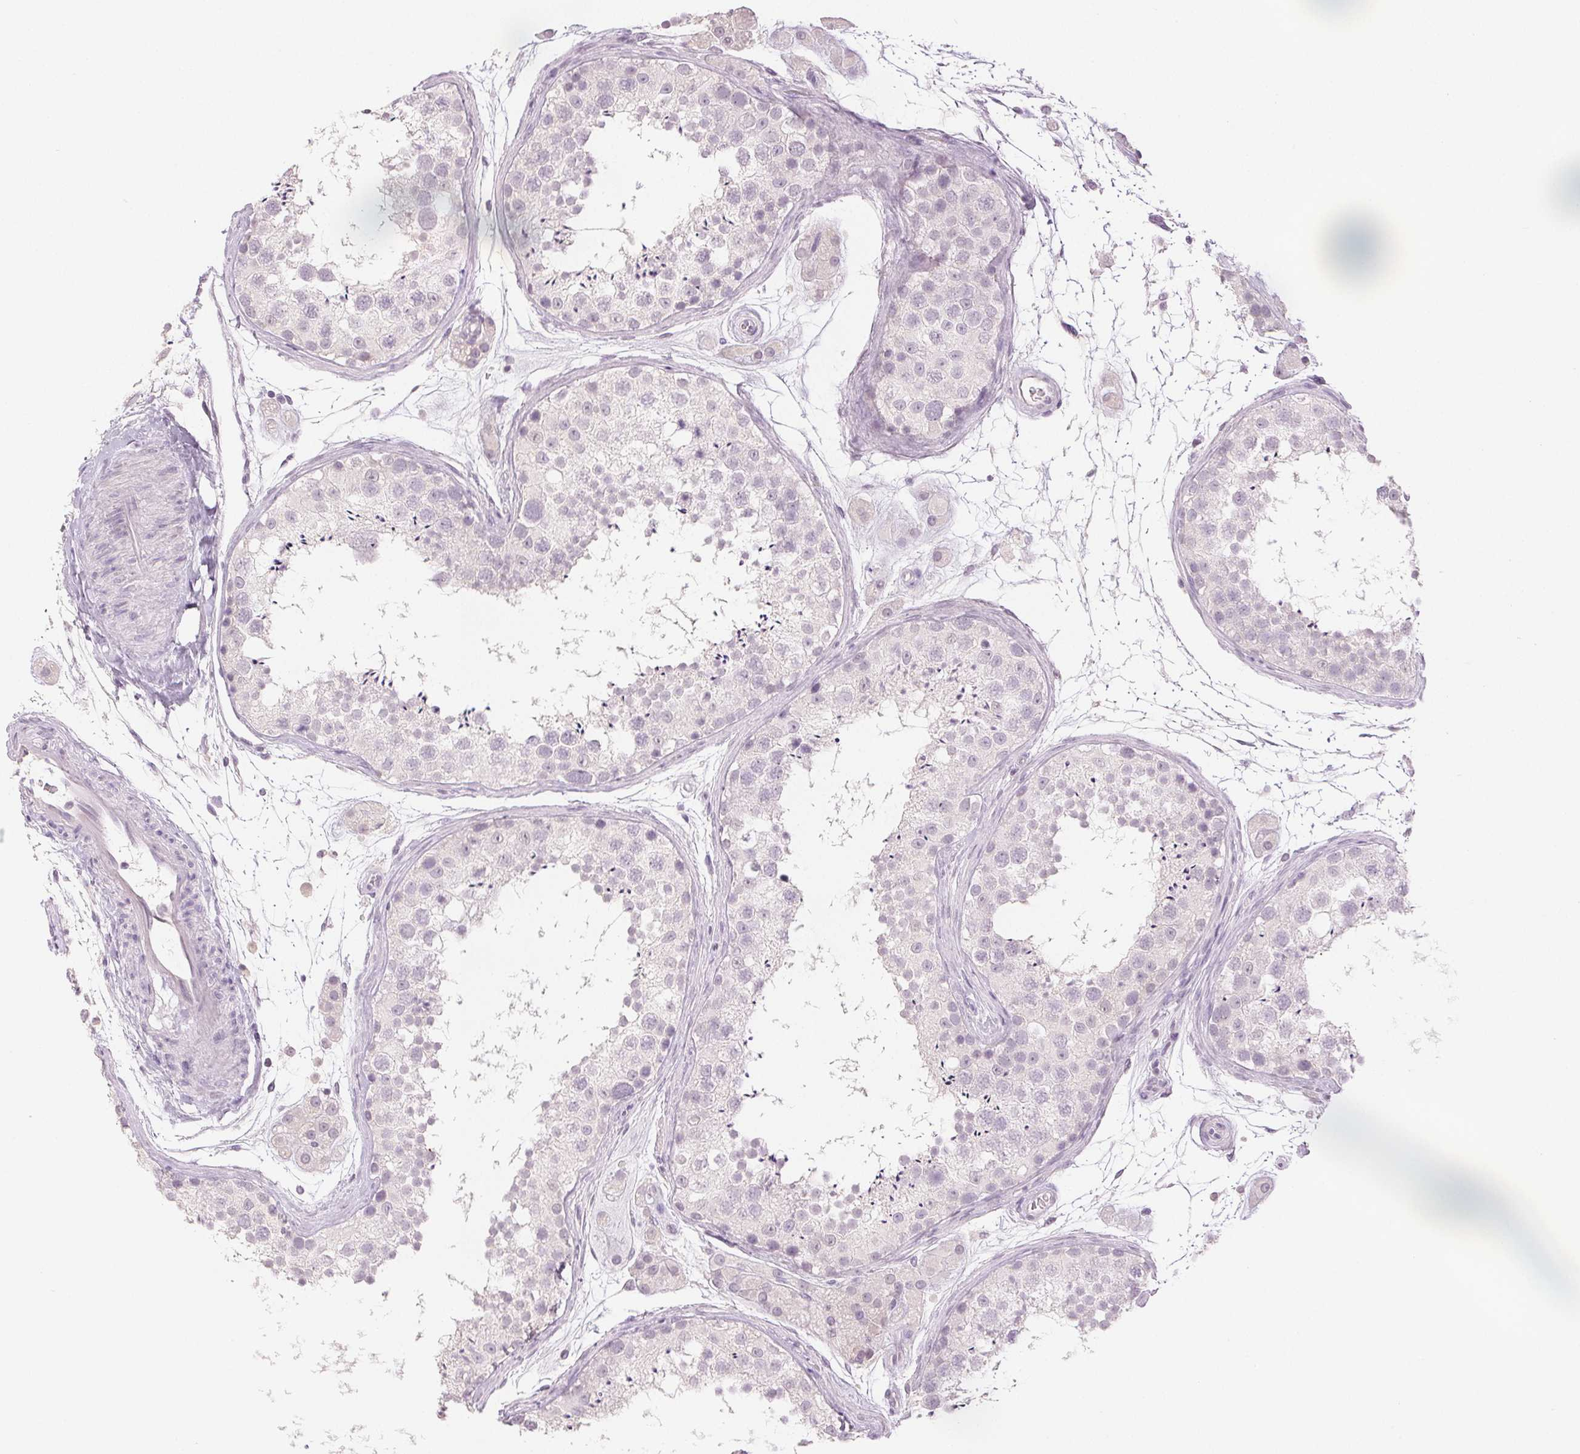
{"staining": {"intensity": "negative", "quantity": "none", "location": "none"}, "tissue": "testis", "cell_type": "Cells in seminiferous ducts", "image_type": "normal", "snomed": [{"axis": "morphology", "description": "Normal tissue, NOS"}, {"axis": "topography", "description": "Testis"}], "caption": "Immunohistochemistry photomicrograph of normal testis stained for a protein (brown), which shows no expression in cells in seminiferous ducts.", "gene": "SCGN", "patient": {"sex": "male", "age": 41}}